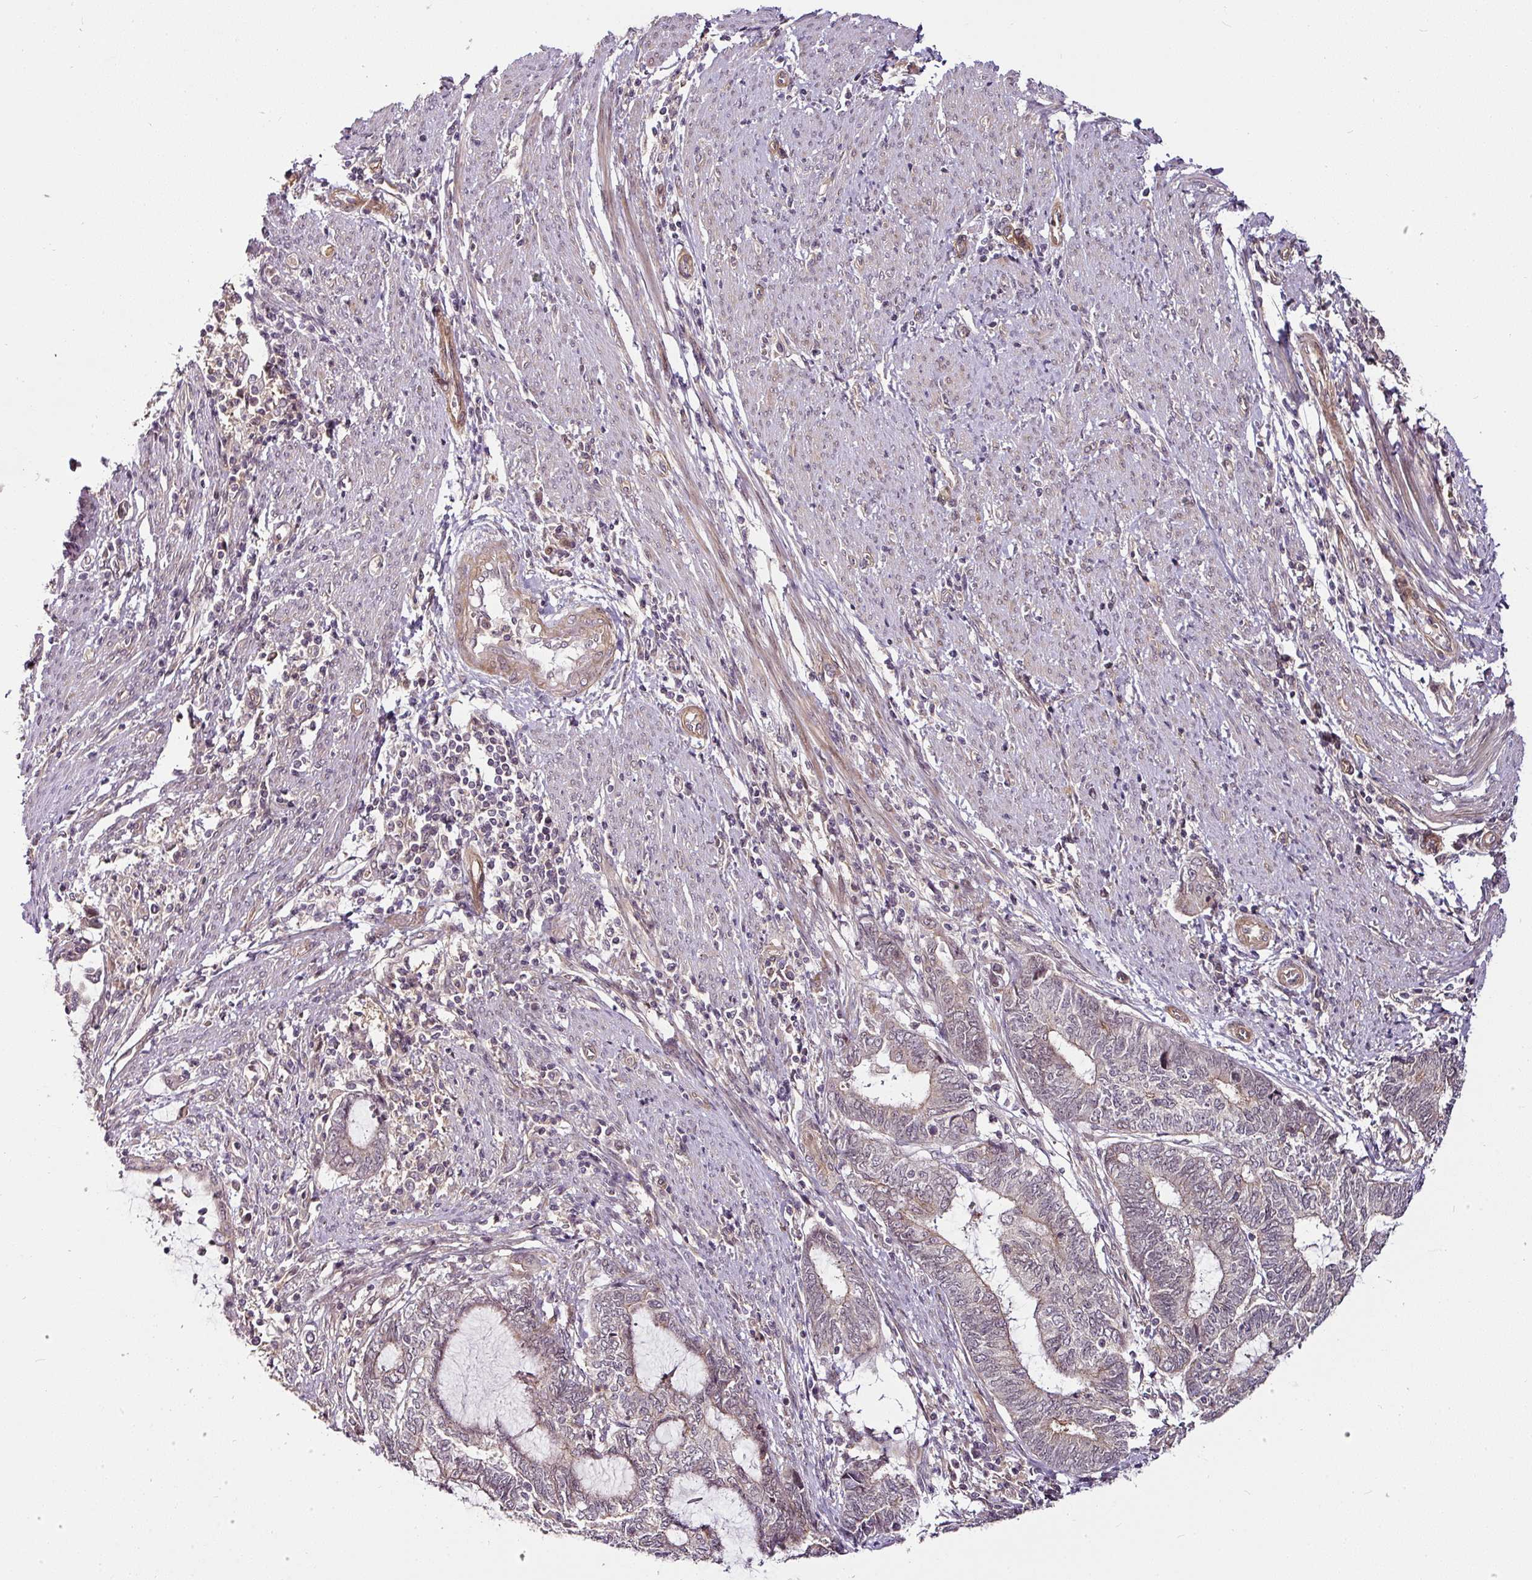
{"staining": {"intensity": "weak", "quantity": "25%-75%", "location": "cytoplasmic/membranous"}, "tissue": "endometrial cancer", "cell_type": "Tumor cells", "image_type": "cancer", "snomed": [{"axis": "morphology", "description": "Adenocarcinoma, NOS"}, {"axis": "topography", "description": "Uterus"}, {"axis": "topography", "description": "Endometrium"}], "caption": "DAB (3,3'-diaminobenzidine) immunohistochemical staining of human endometrial cancer displays weak cytoplasmic/membranous protein staining in approximately 25%-75% of tumor cells.", "gene": "DCAF13", "patient": {"sex": "female", "age": 70}}